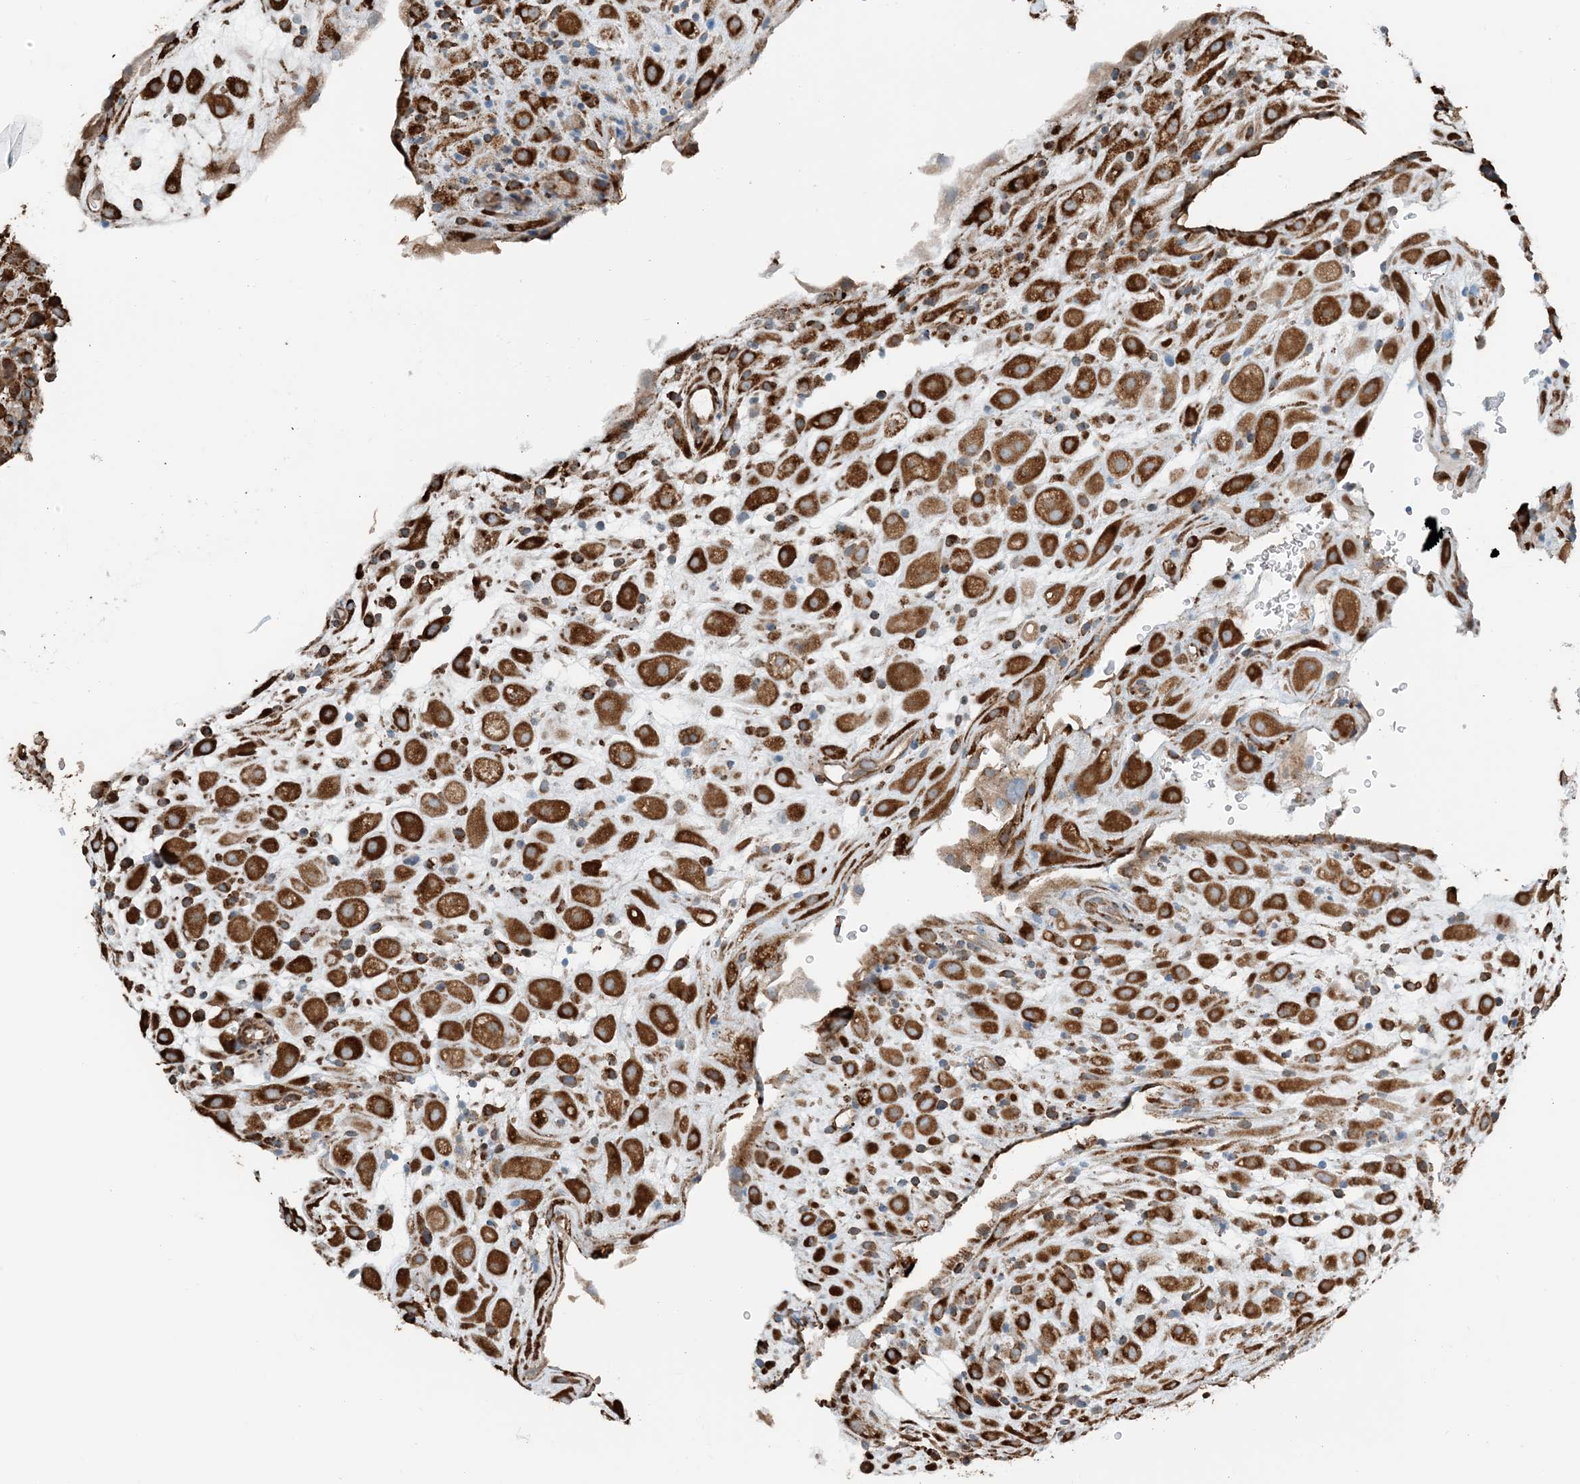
{"staining": {"intensity": "strong", "quantity": ">75%", "location": "cytoplasmic/membranous"}, "tissue": "placenta", "cell_type": "Decidual cells", "image_type": "normal", "snomed": [{"axis": "morphology", "description": "Normal tissue, NOS"}, {"axis": "topography", "description": "Placenta"}], "caption": "This micrograph reveals IHC staining of benign placenta, with high strong cytoplasmic/membranous expression in approximately >75% of decidual cells.", "gene": "CERKL", "patient": {"sex": "female", "age": 35}}